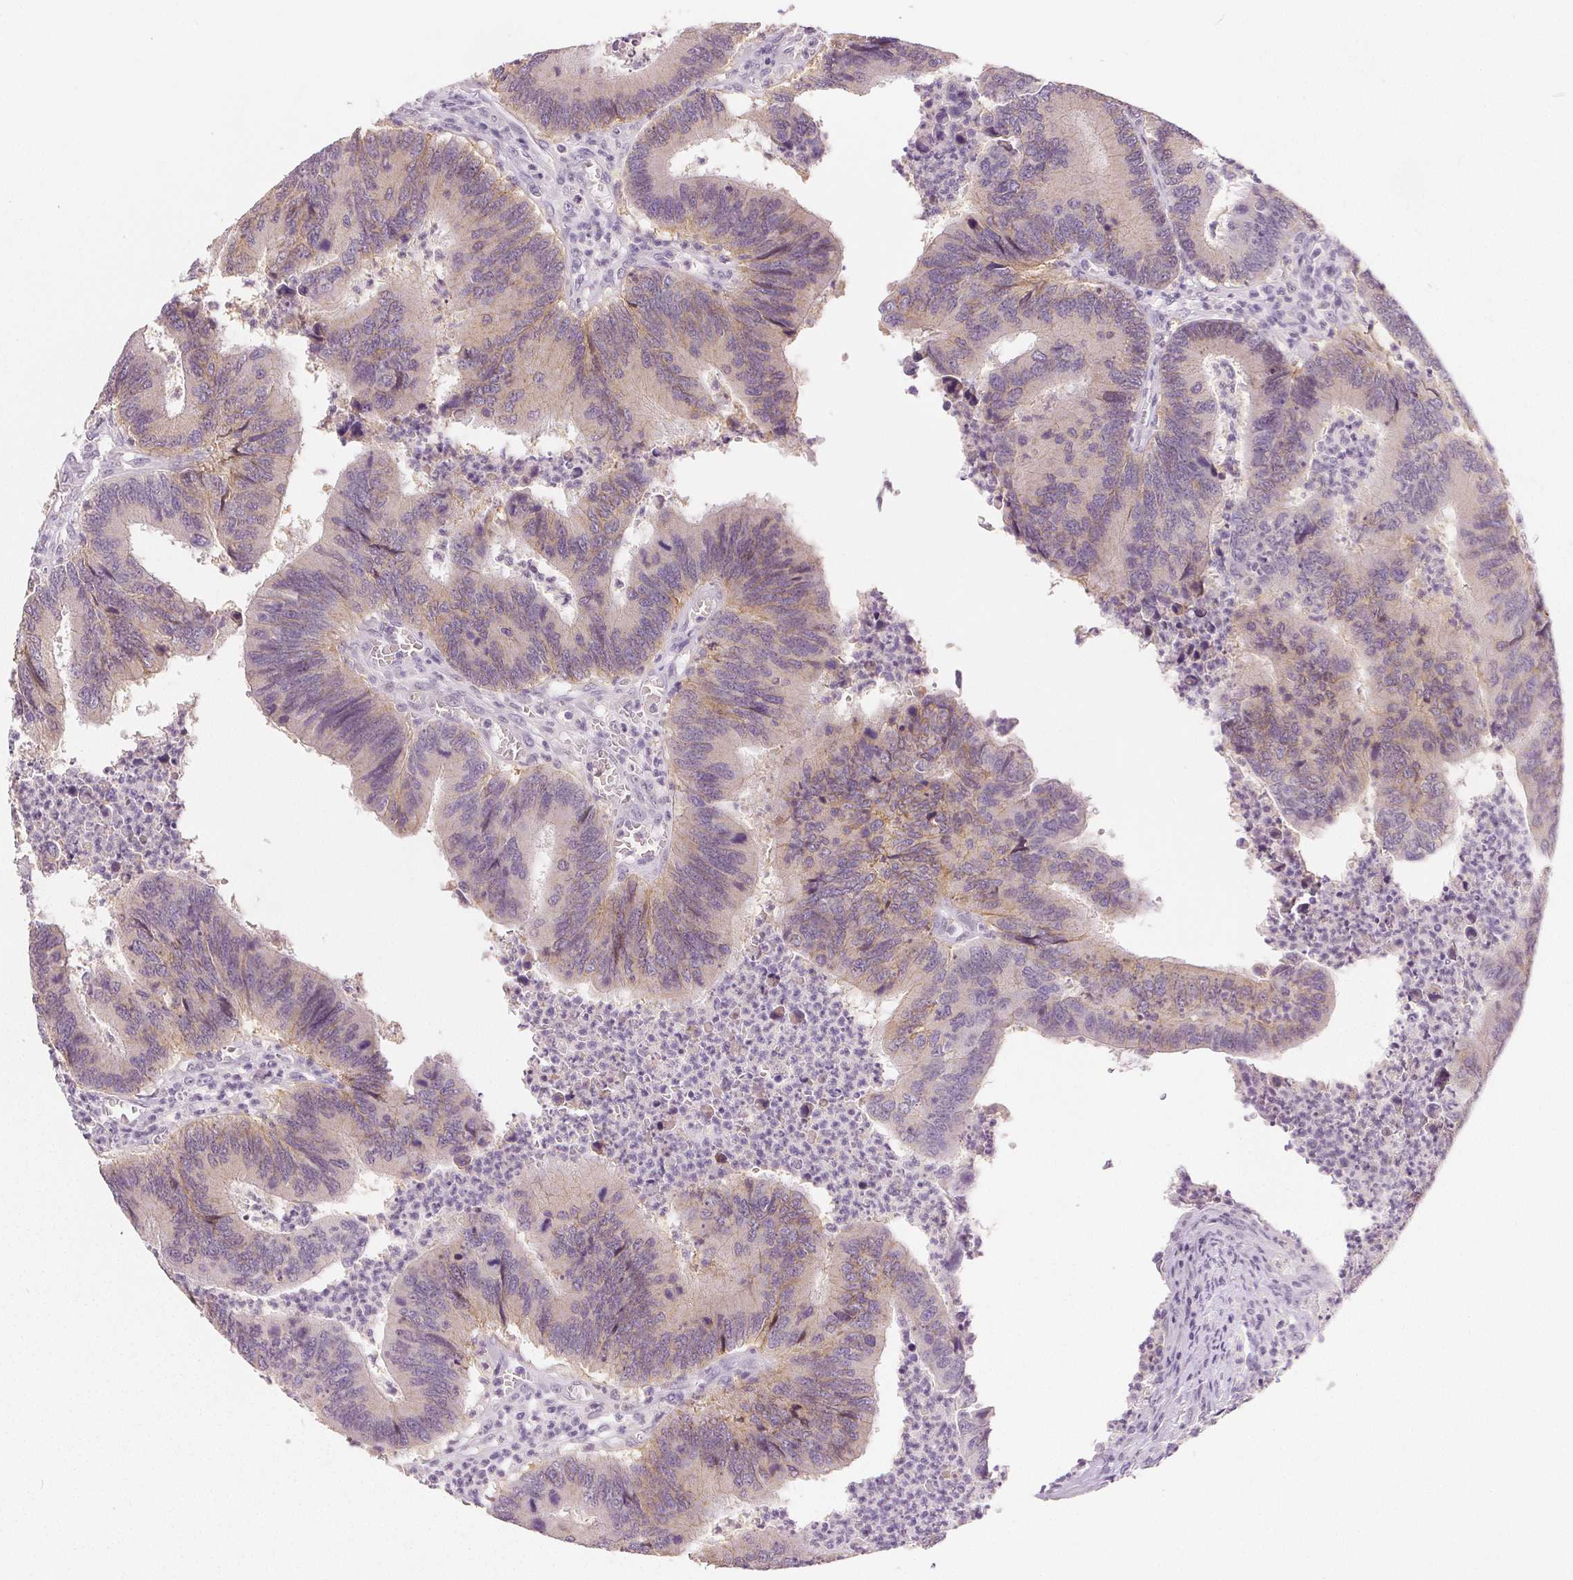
{"staining": {"intensity": "negative", "quantity": "none", "location": "none"}, "tissue": "colorectal cancer", "cell_type": "Tumor cells", "image_type": "cancer", "snomed": [{"axis": "morphology", "description": "Adenocarcinoma, NOS"}, {"axis": "topography", "description": "Colon"}], "caption": "There is no significant expression in tumor cells of colorectal cancer (adenocarcinoma).", "gene": "CA12", "patient": {"sex": "female", "age": 67}}